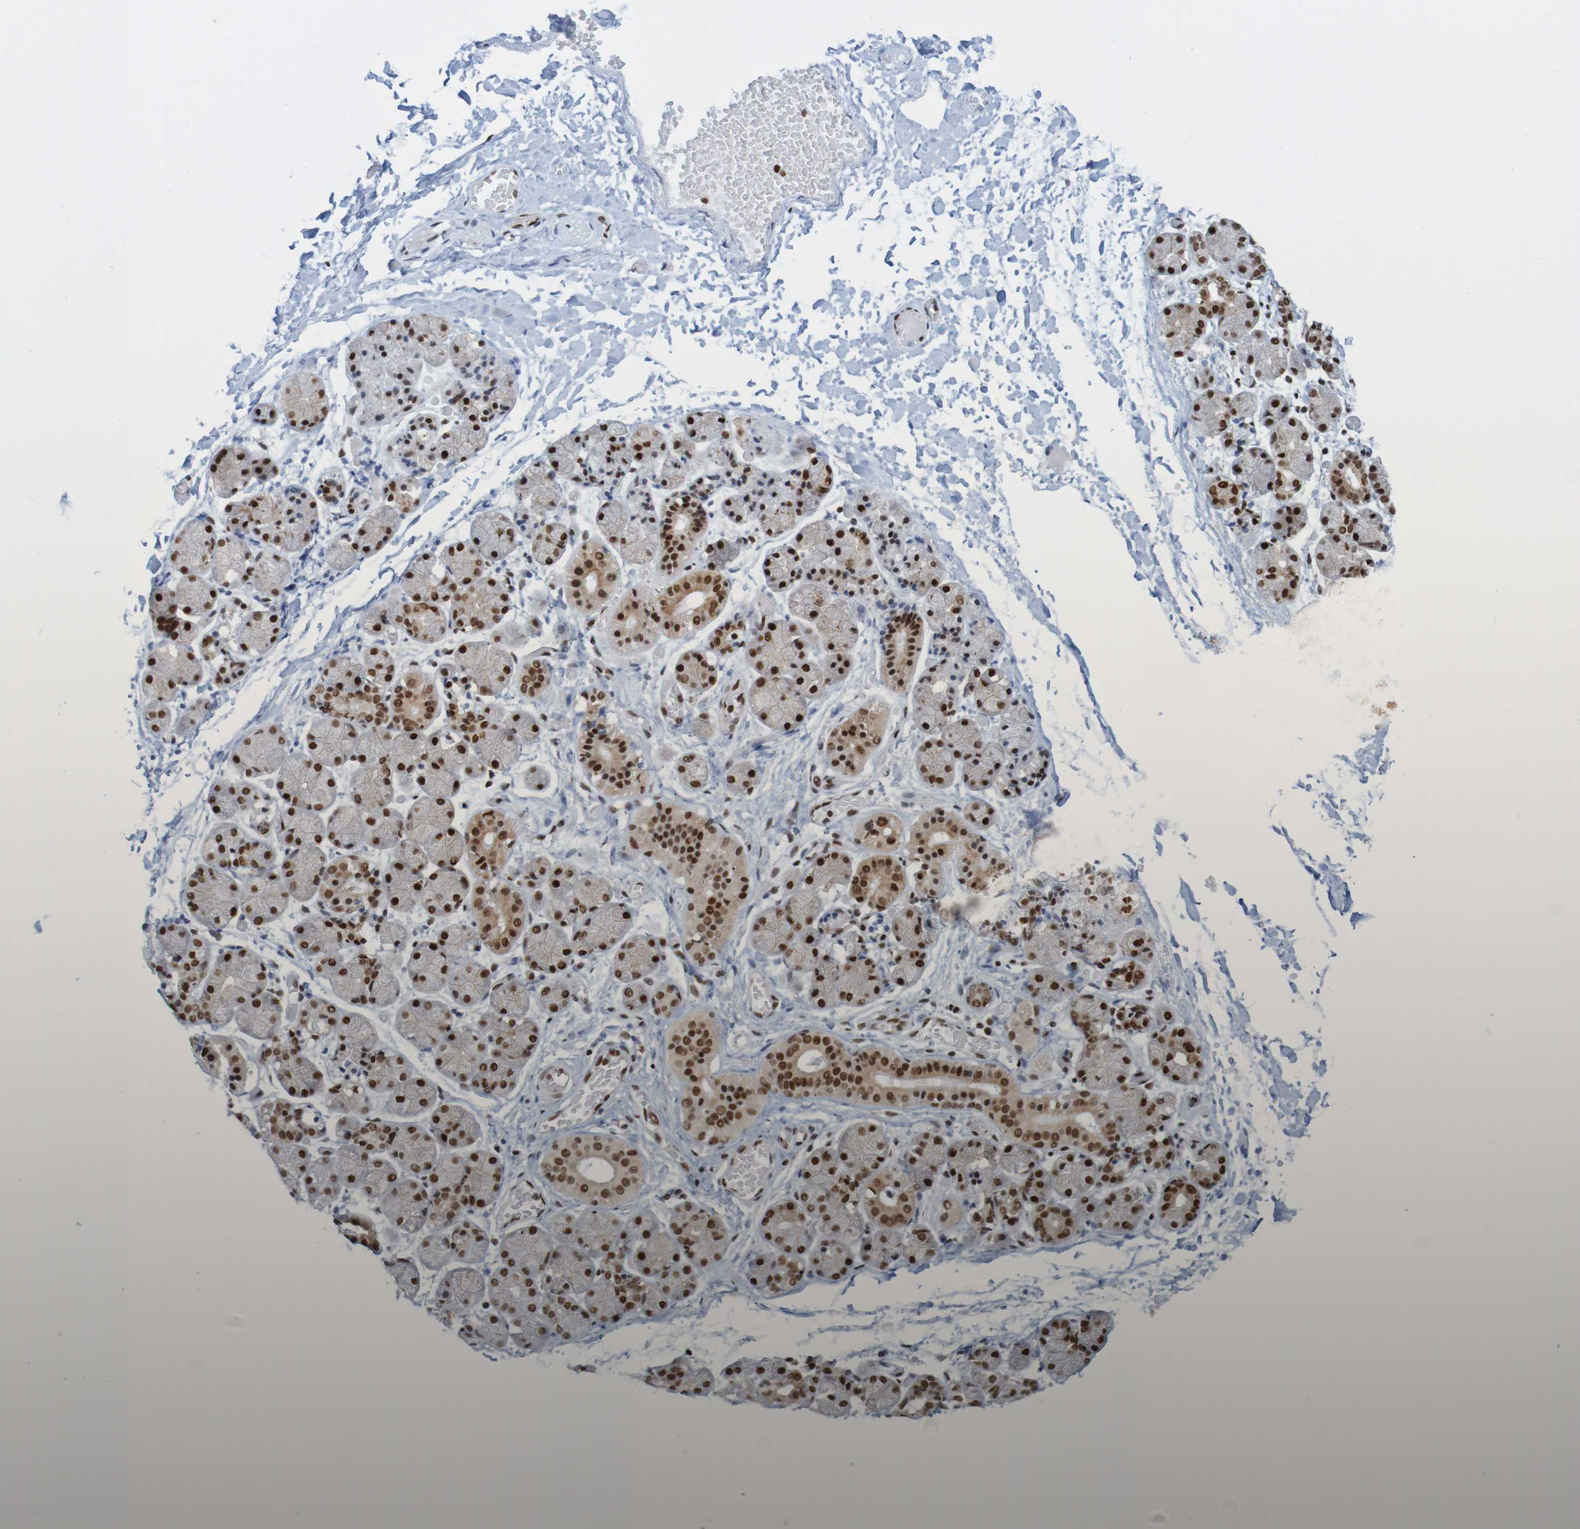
{"staining": {"intensity": "strong", "quantity": ">75%", "location": "nuclear"}, "tissue": "salivary gland", "cell_type": "Glandular cells", "image_type": "normal", "snomed": [{"axis": "morphology", "description": "Normal tissue, NOS"}, {"axis": "topography", "description": "Salivary gland"}], "caption": "Strong nuclear protein positivity is present in approximately >75% of glandular cells in salivary gland.", "gene": "THRAP3", "patient": {"sex": "female", "age": 24}}